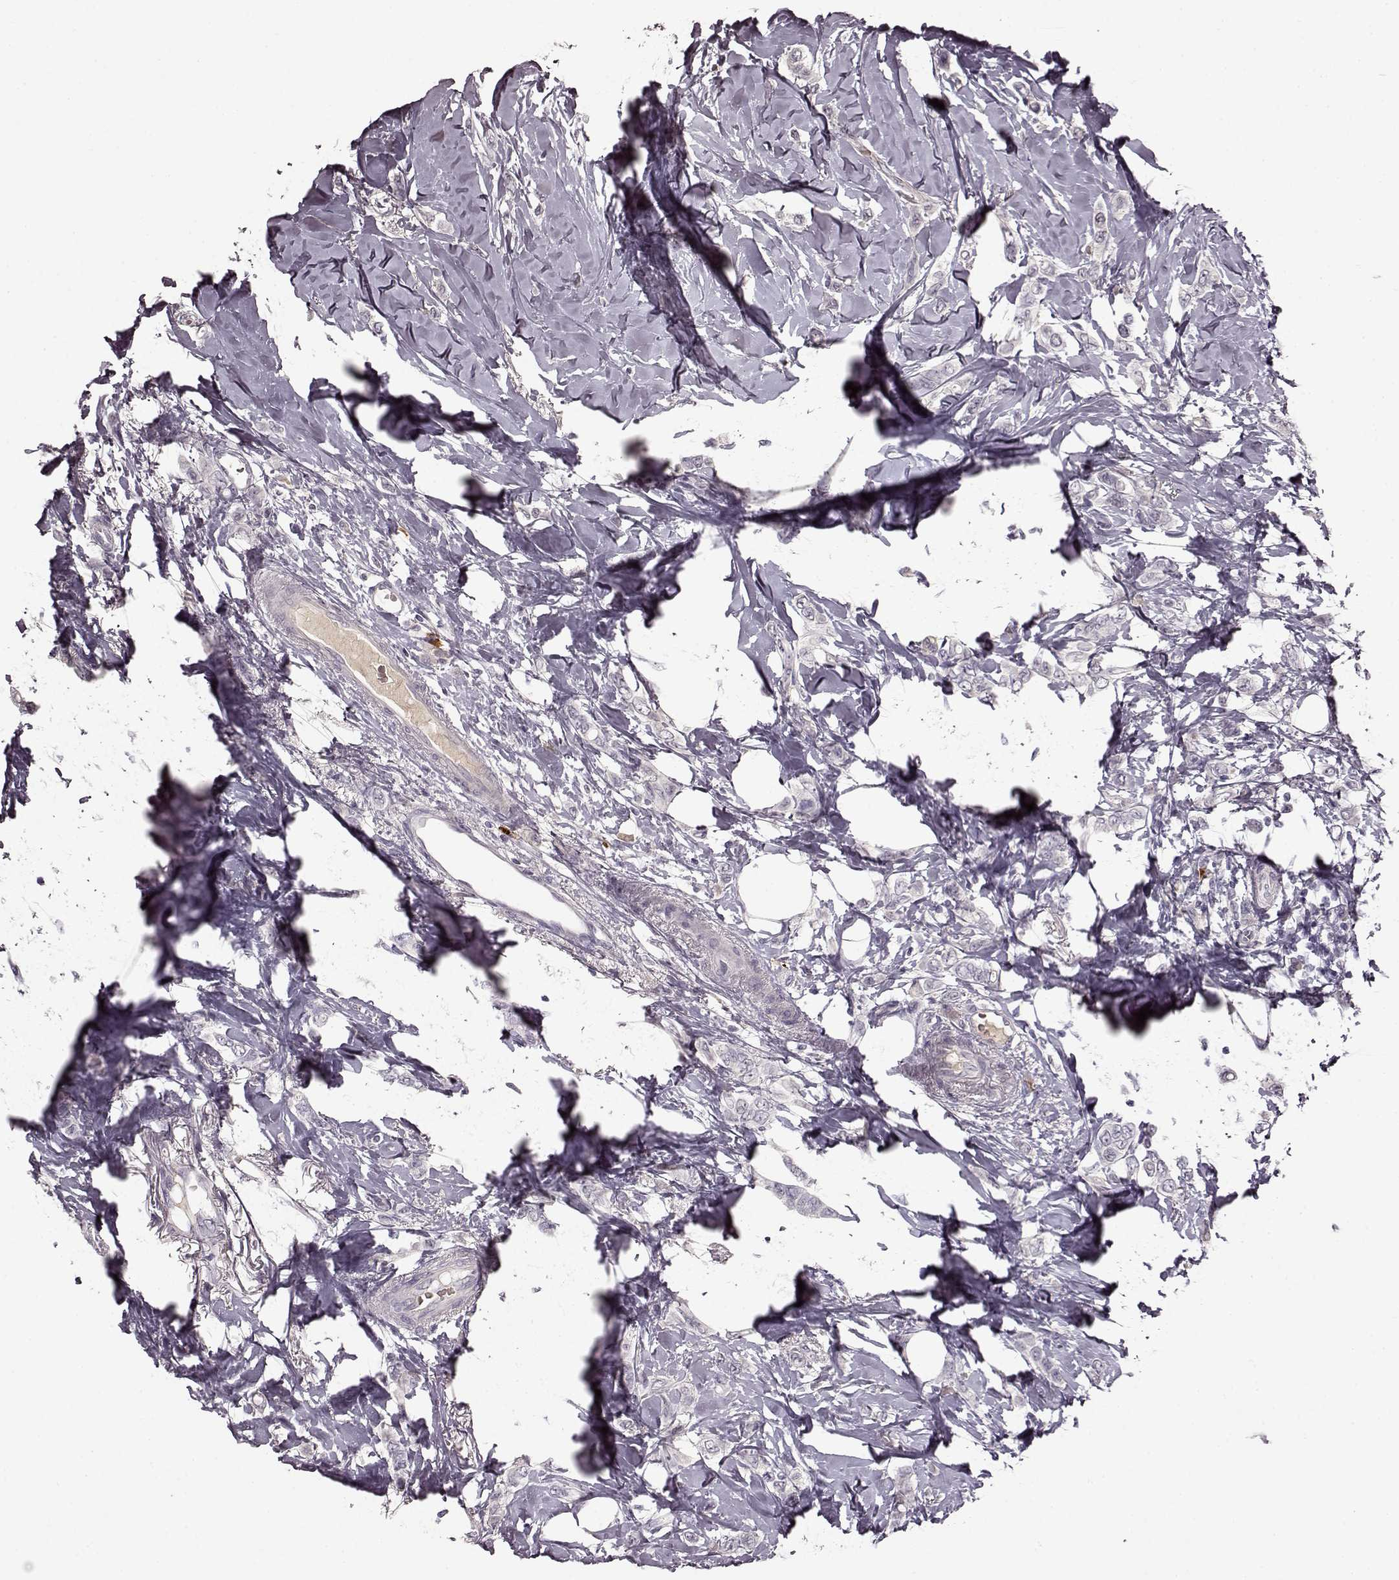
{"staining": {"intensity": "negative", "quantity": "none", "location": "none"}, "tissue": "breast cancer", "cell_type": "Tumor cells", "image_type": "cancer", "snomed": [{"axis": "morphology", "description": "Lobular carcinoma"}, {"axis": "topography", "description": "Breast"}], "caption": "Tumor cells are negative for brown protein staining in breast cancer (lobular carcinoma).", "gene": "CNGA3", "patient": {"sex": "female", "age": 66}}